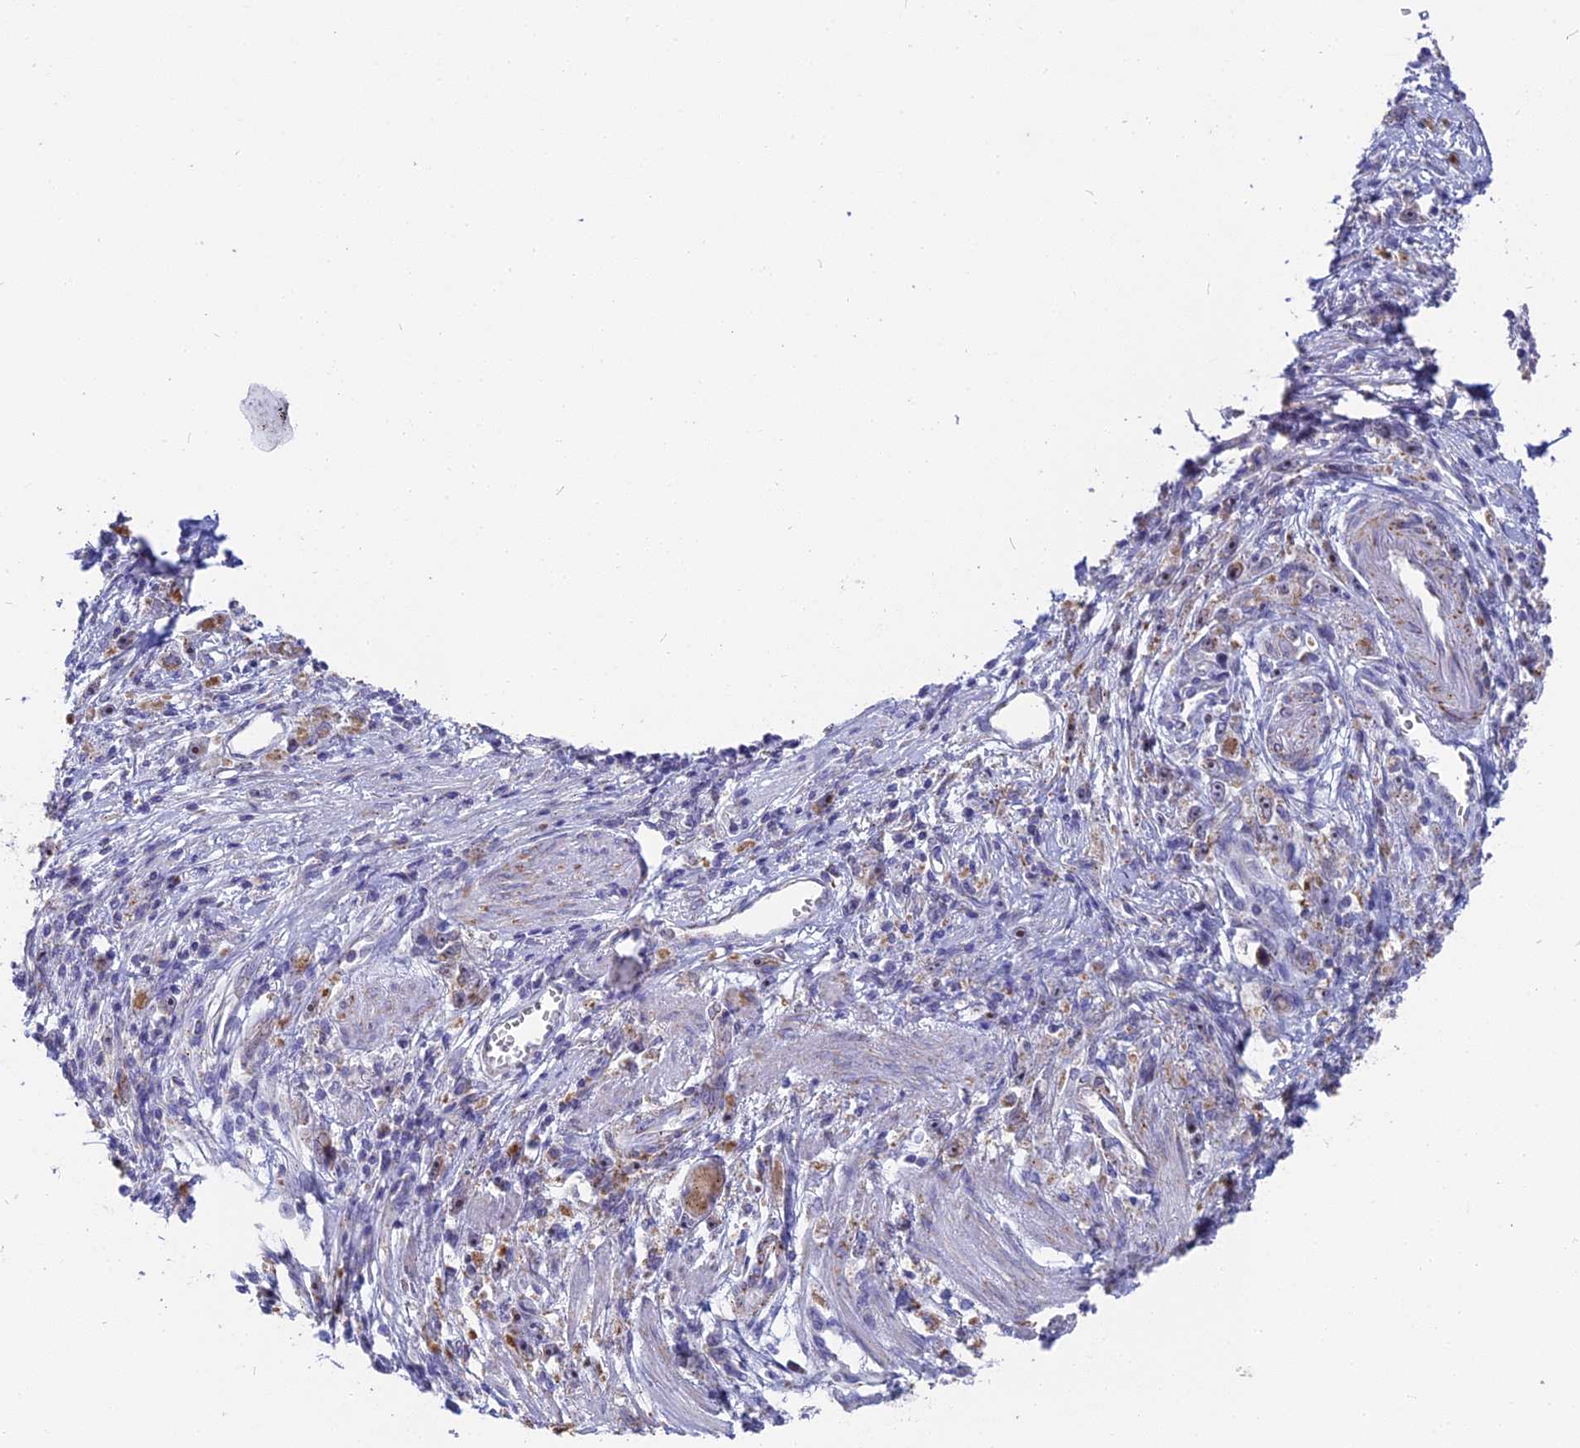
{"staining": {"intensity": "weak", "quantity": "25%-75%", "location": "cytoplasmic/membranous"}, "tissue": "stomach cancer", "cell_type": "Tumor cells", "image_type": "cancer", "snomed": [{"axis": "morphology", "description": "Adenocarcinoma, NOS"}, {"axis": "topography", "description": "Stomach"}], "caption": "Protein staining of stomach cancer (adenocarcinoma) tissue displays weak cytoplasmic/membranous expression in approximately 25%-75% of tumor cells. (brown staining indicates protein expression, while blue staining denotes nuclei).", "gene": "DTWD1", "patient": {"sex": "female", "age": 59}}